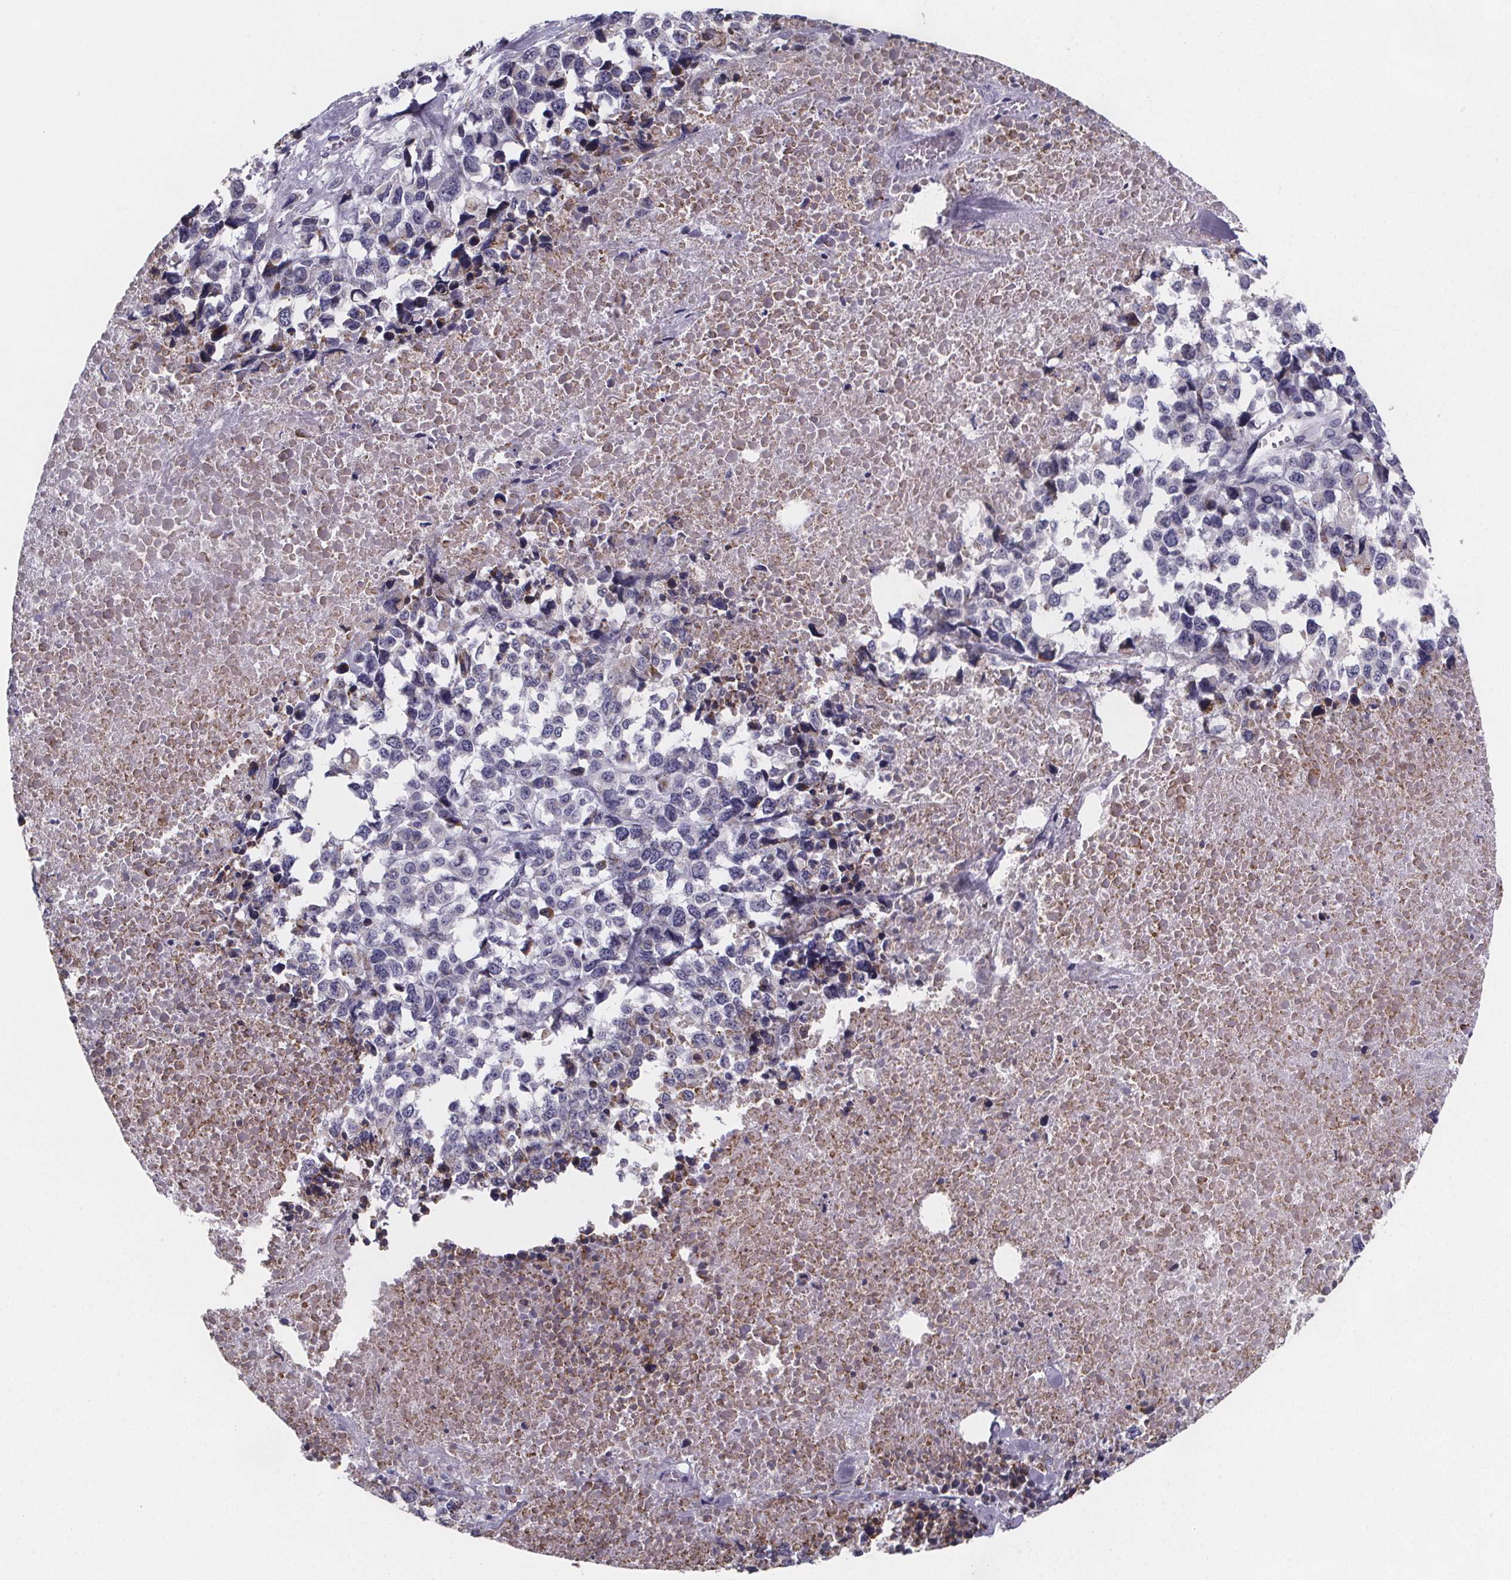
{"staining": {"intensity": "negative", "quantity": "none", "location": "none"}, "tissue": "melanoma", "cell_type": "Tumor cells", "image_type": "cancer", "snomed": [{"axis": "morphology", "description": "Malignant melanoma, Metastatic site"}, {"axis": "topography", "description": "Skin"}], "caption": "Immunohistochemistry image of human malignant melanoma (metastatic site) stained for a protein (brown), which exhibits no staining in tumor cells.", "gene": "PAH", "patient": {"sex": "male", "age": 84}}